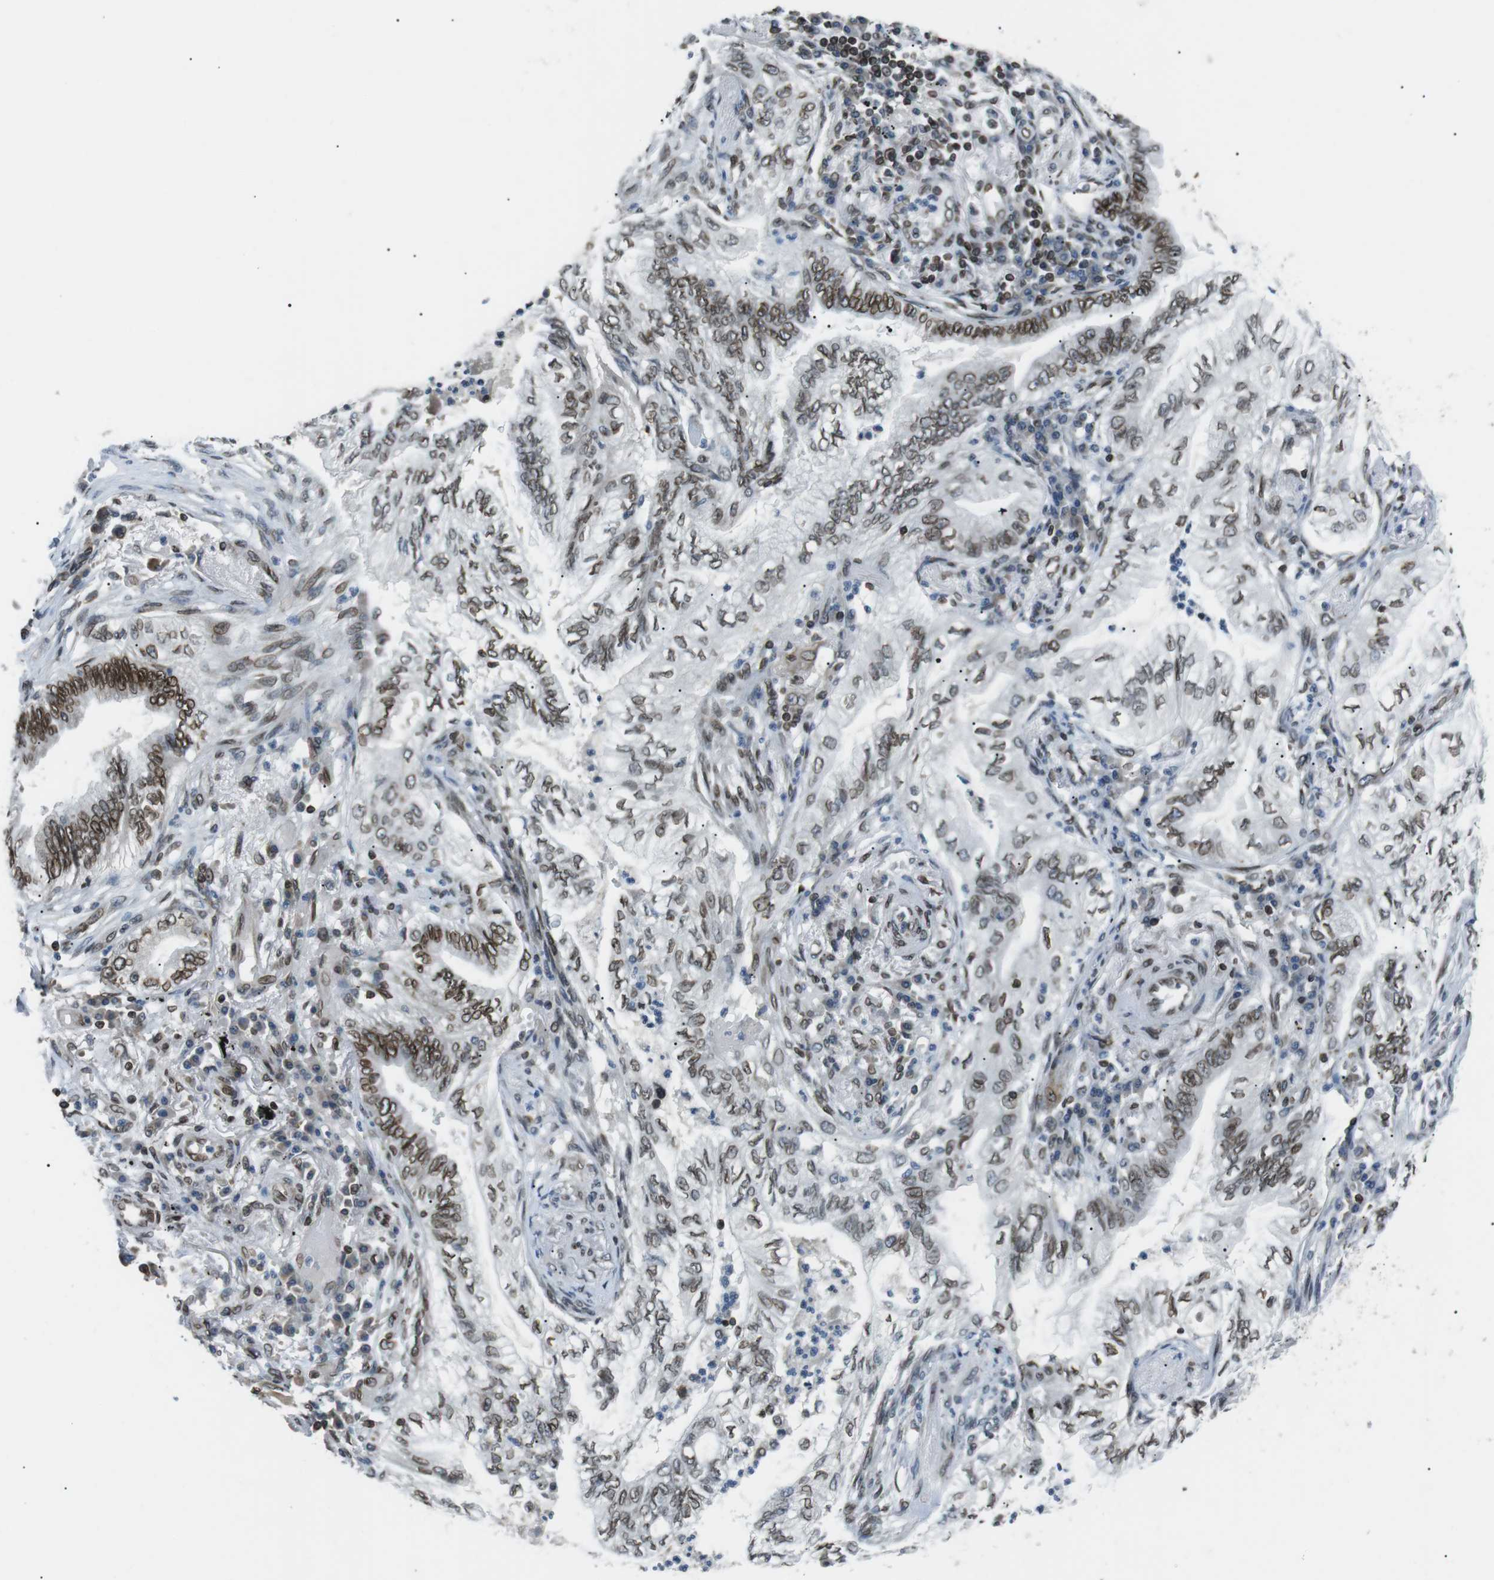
{"staining": {"intensity": "moderate", "quantity": ">75%", "location": "cytoplasmic/membranous,nuclear"}, "tissue": "lung cancer", "cell_type": "Tumor cells", "image_type": "cancer", "snomed": [{"axis": "morphology", "description": "Normal tissue, NOS"}, {"axis": "morphology", "description": "Adenocarcinoma, NOS"}, {"axis": "topography", "description": "Bronchus"}, {"axis": "topography", "description": "Lung"}], "caption": "There is medium levels of moderate cytoplasmic/membranous and nuclear expression in tumor cells of lung adenocarcinoma, as demonstrated by immunohistochemical staining (brown color).", "gene": "TMX4", "patient": {"sex": "female", "age": 70}}